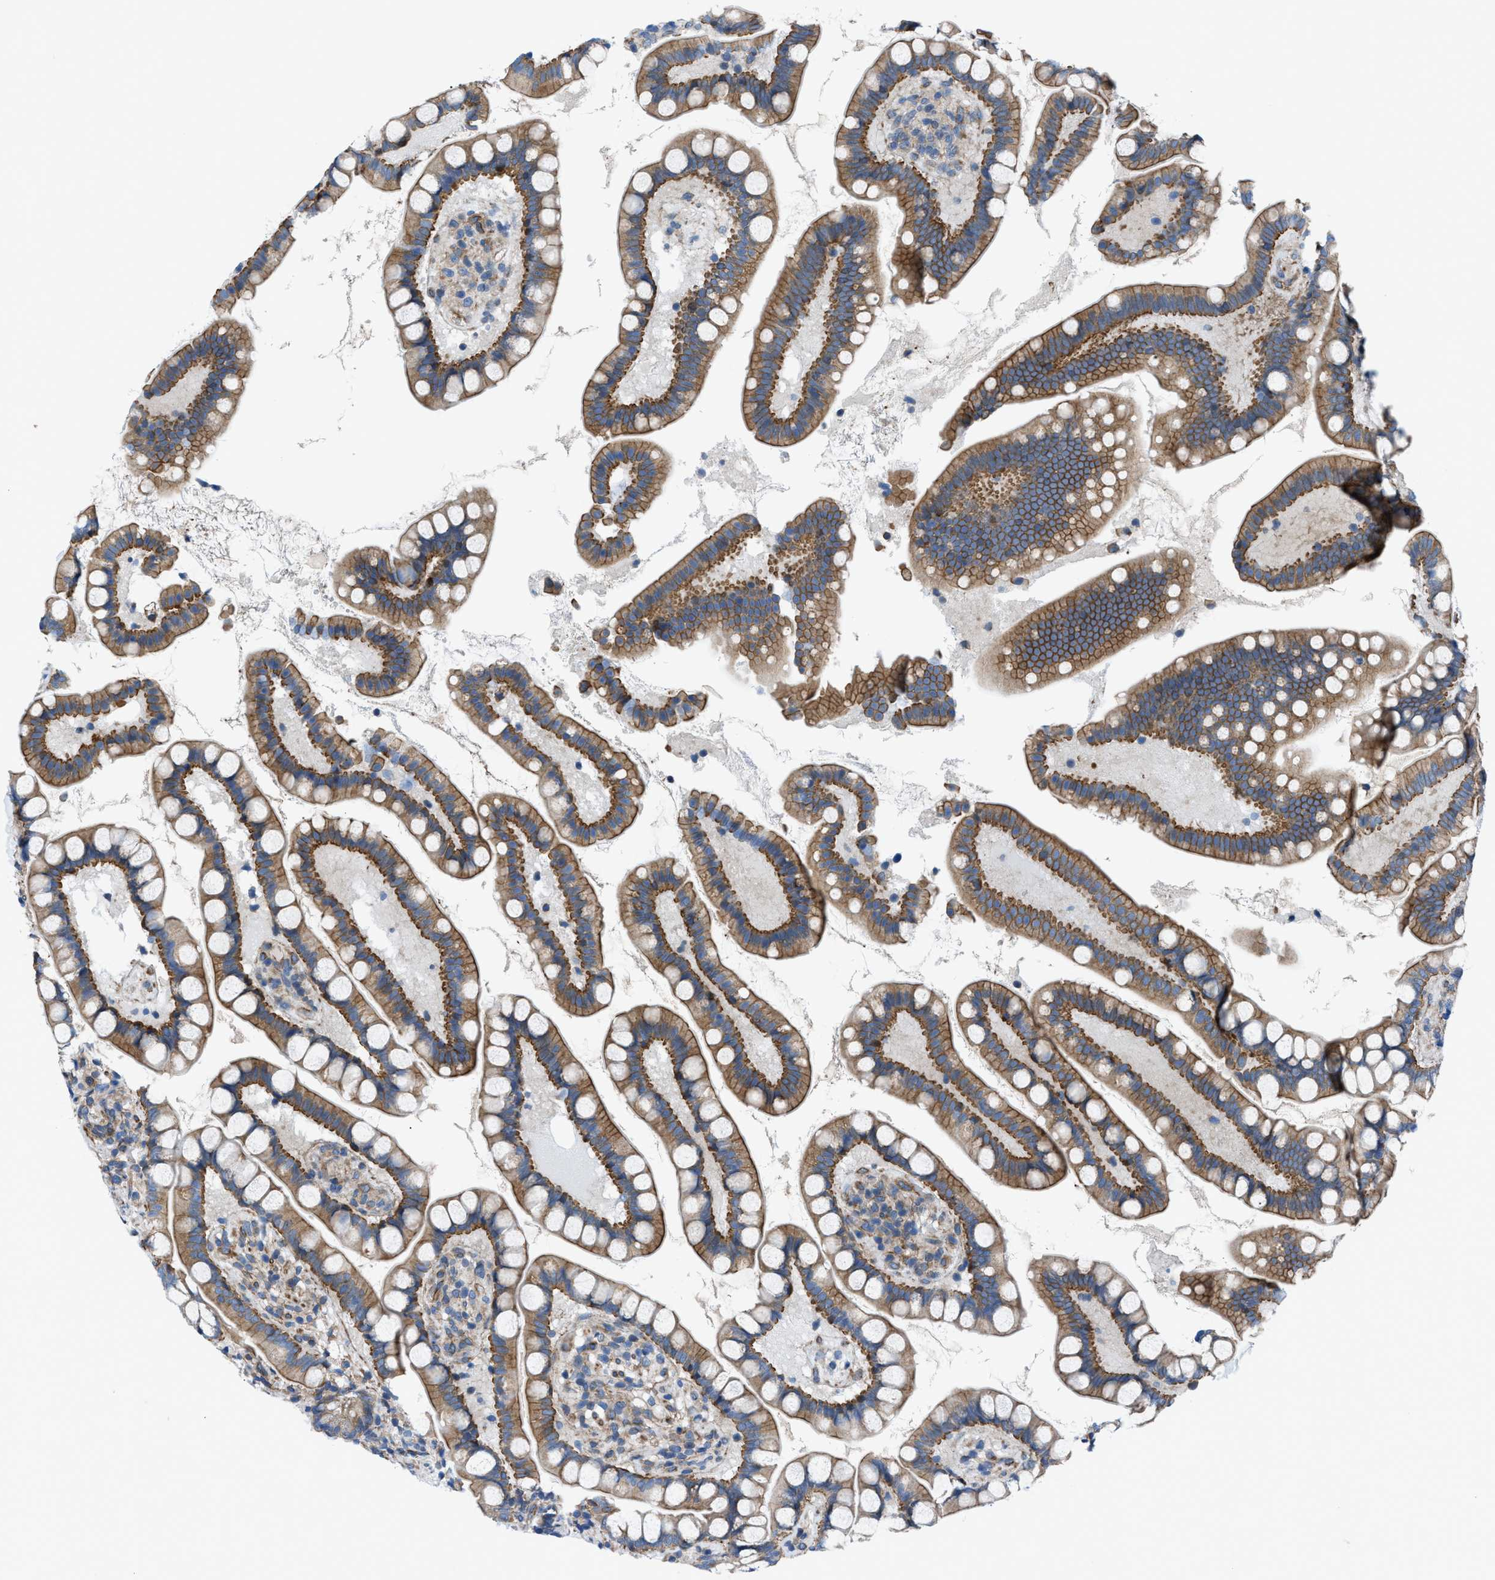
{"staining": {"intensity": "moderate", "quantity": ">75%", "location": "cytoplasmic/membranous"}, "tissue": "small intestine", "cell_type": "Glandular cells", "image_type": "normal", "snomed": [{"axis": "morphology", "description": "Normal tissue, NOS"}, {"axis": "topography", "description": "Small intestine"}], "caption": "There is medium levels of moderate cytoplasmic/membranous staining in glandular cells of unremarkable small intestine, as demonstrated by immunohistochemical staining (brown color).", "gene": "DMAC1", "patient": {"sex": "female", "age": 84}}